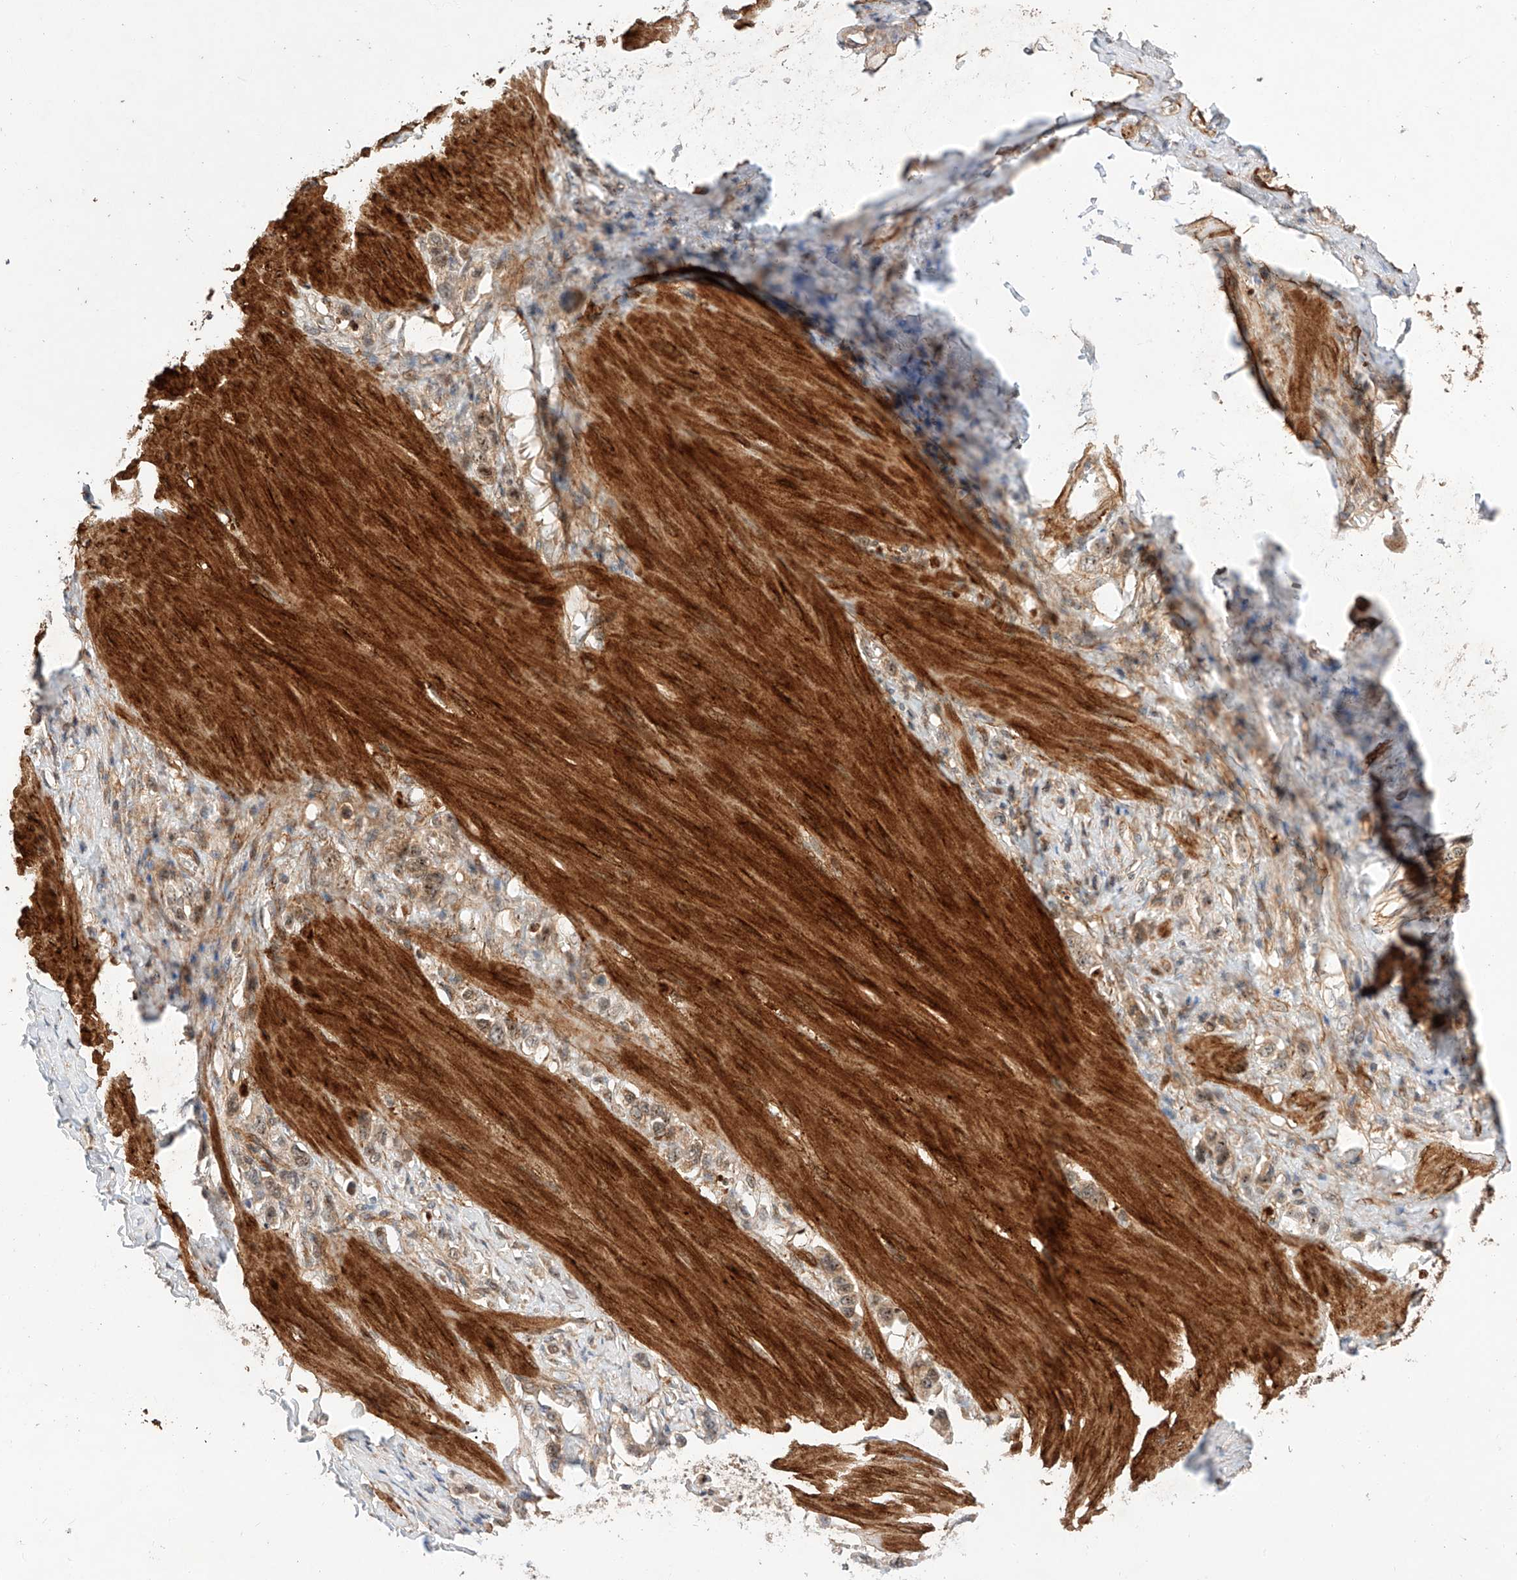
{"staining": {"intensity": "weak", "quantity": "25%-75%", "location": "nuclear"}, "tissue": "stomach cancer", "cell_type": "Tumor cells", "image_type": "cancer", "snomed": [{"axis": "morphology", "description": "Adenocarcinoma, NOS"}, {"axis": "topography", "description": "Stomach"}], "caption": "Adenocarcinoma (stomach) stained for a protein (brown) displays weak nuclear positive positivity in approximately 25%-75% of tumor cells.", "gene": "RAB23", "patient": {"sex": "female", "age": 65}}